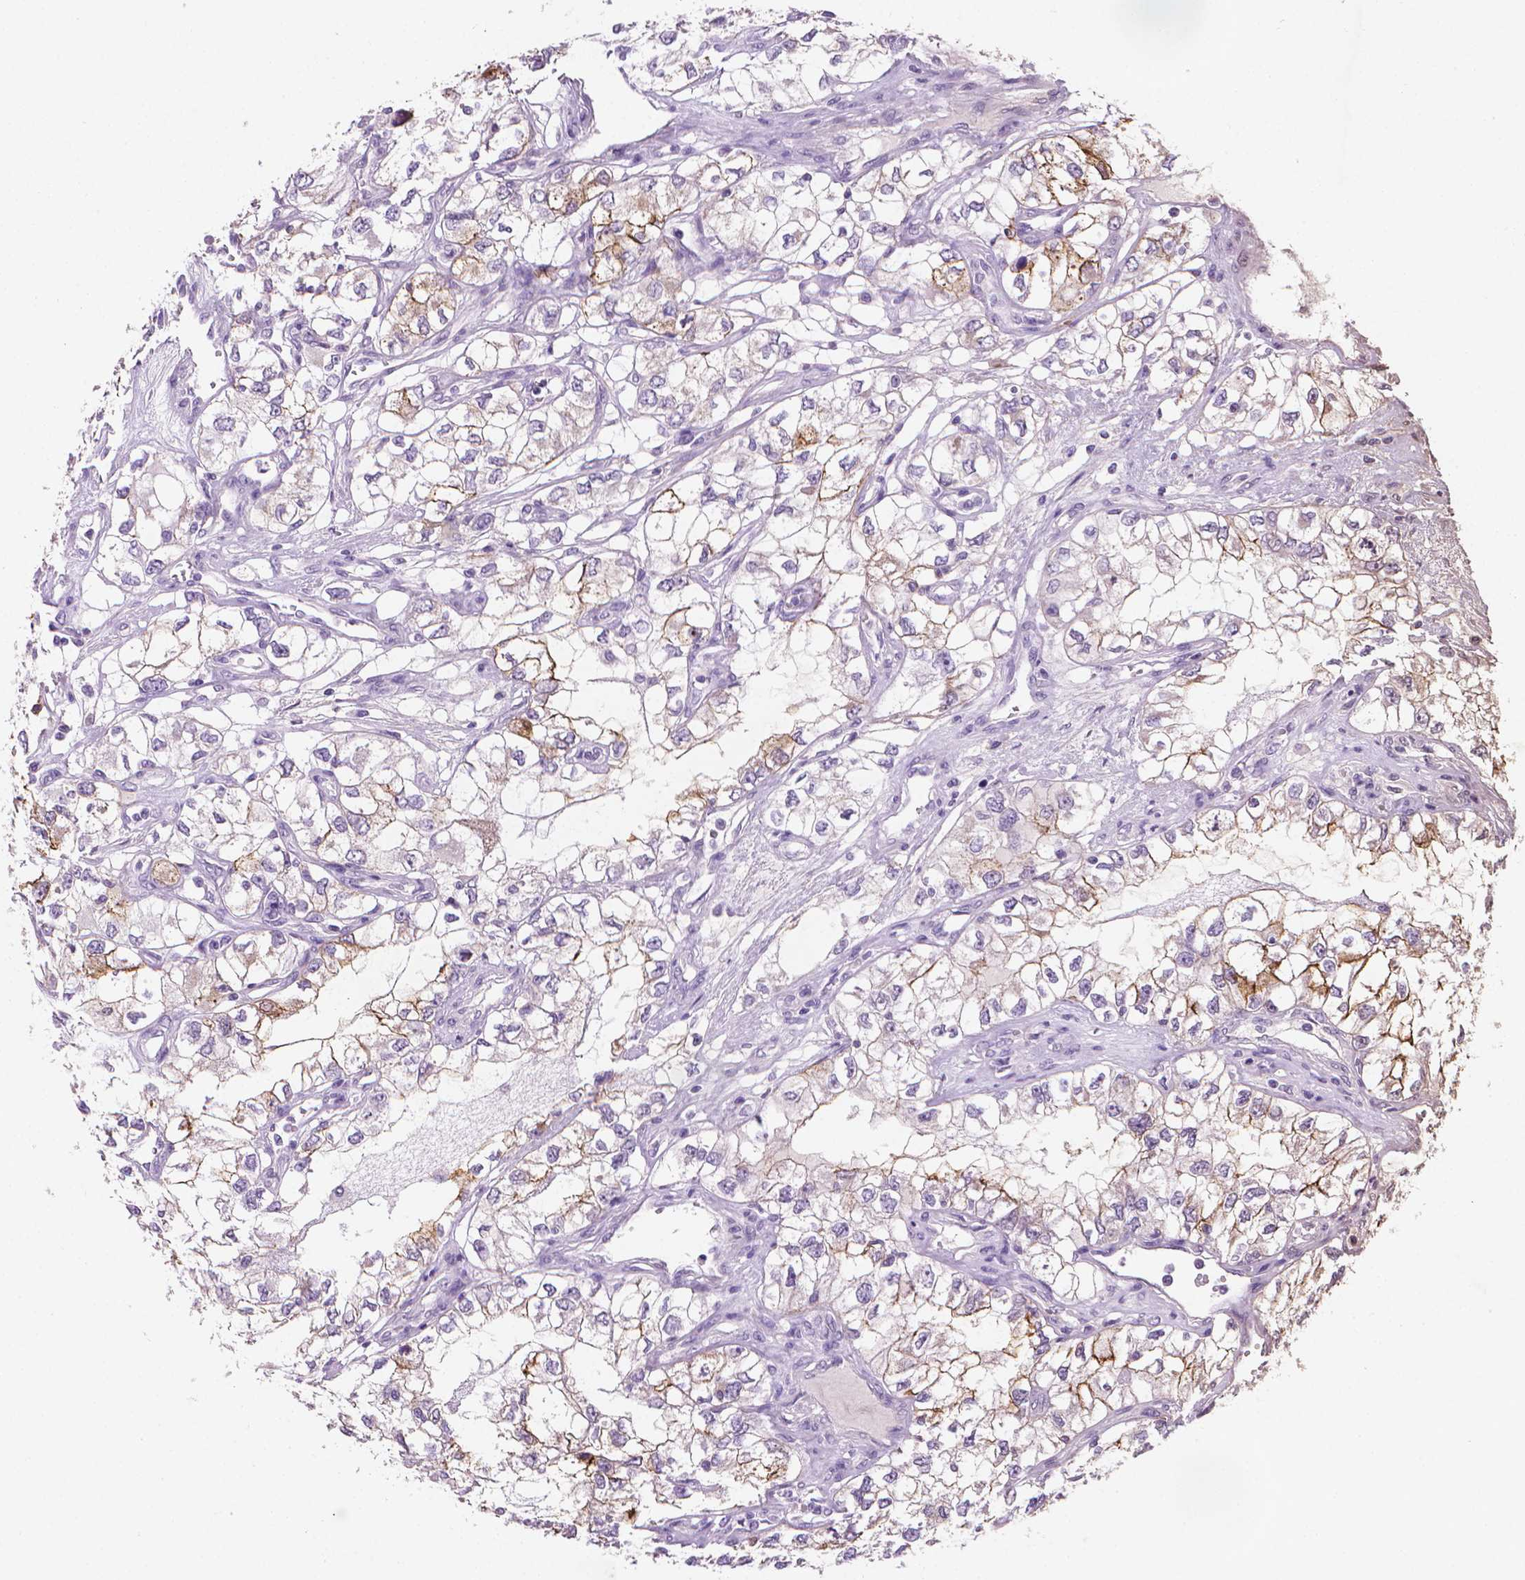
{"staining": {"intensity": "moderate", "quantity": "<25%", "location": "cytoplasmic/membranous"}, "tissue": "renal cancer", "cell_type": "Tumor cells", "image_type": "cancer", "snomed": [{"axis": "morphology", "description": "Adenocarcinoma, NOS"}, {"axis": "topography", "description": "Kidney"}], "caption": "Protein staining of renal cancer tissue demonstrates moderate cytoplasmic/membranous staining in approximately <25% of tumor cells.", "gene": "MUC1", "patient": {"sex": "female", "age": 59}}